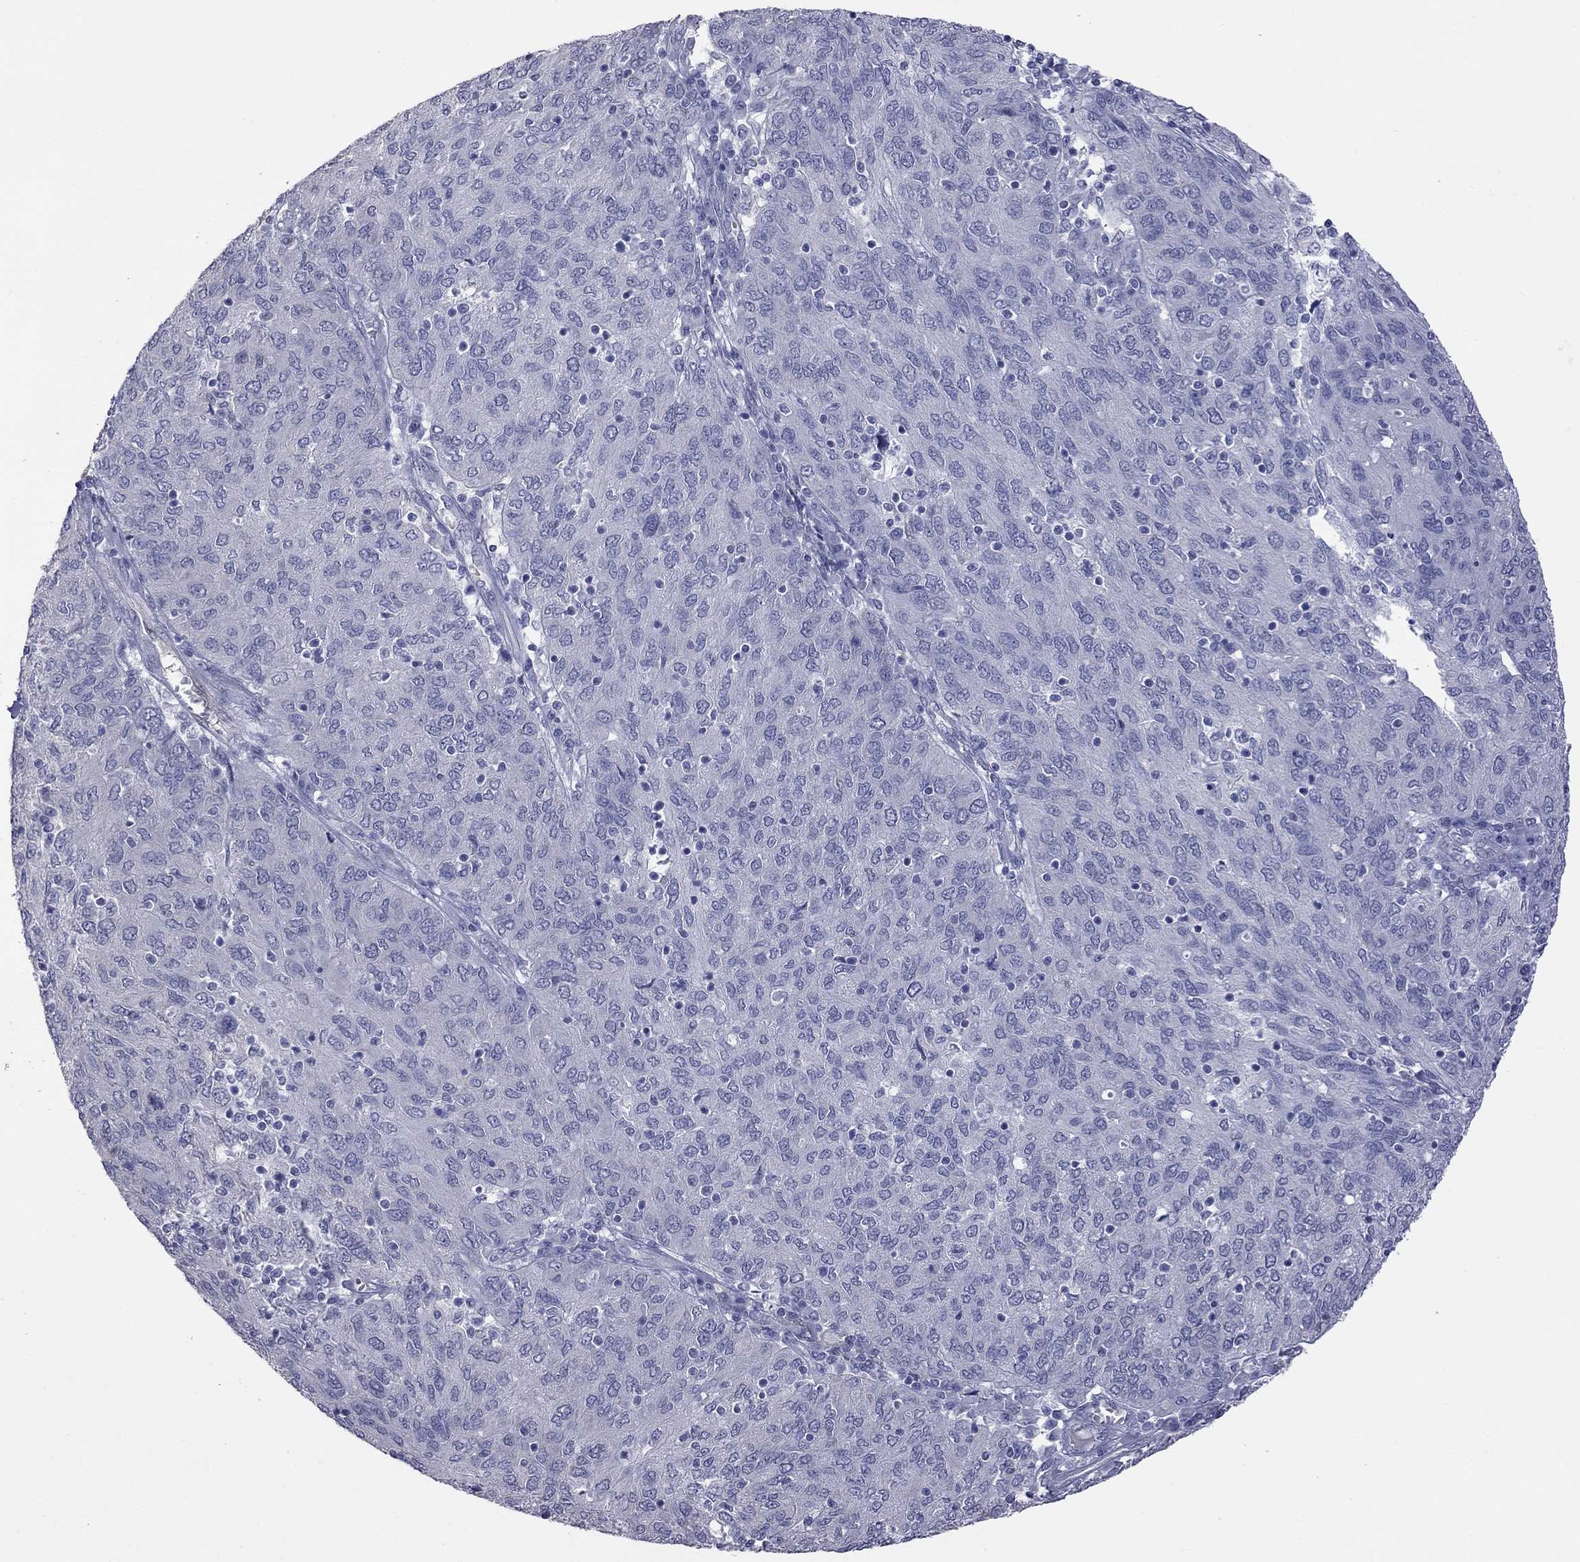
{"staining": {"intensity": "negative", "quantity": "none", "location": "none"}, "tissue": "ovarian cancer", "cell_type": "Tumor cells", "image_type": "cancer", "snomed": [{"axis": "morphology", "description": "Carcinoma, endometroid"}, {"axis": "topography", "description": "Ovary"}], "caption": "IHC photomicrograph of neoplastic tissue: ovarian cancer (endometroid carcinoma) stained with DAB (3,3'-diaminobenzidine) displays no significant protein expression in tumor cells.", "gene": "HYLS1", "patient": {"sex": "female", "age": 50}}